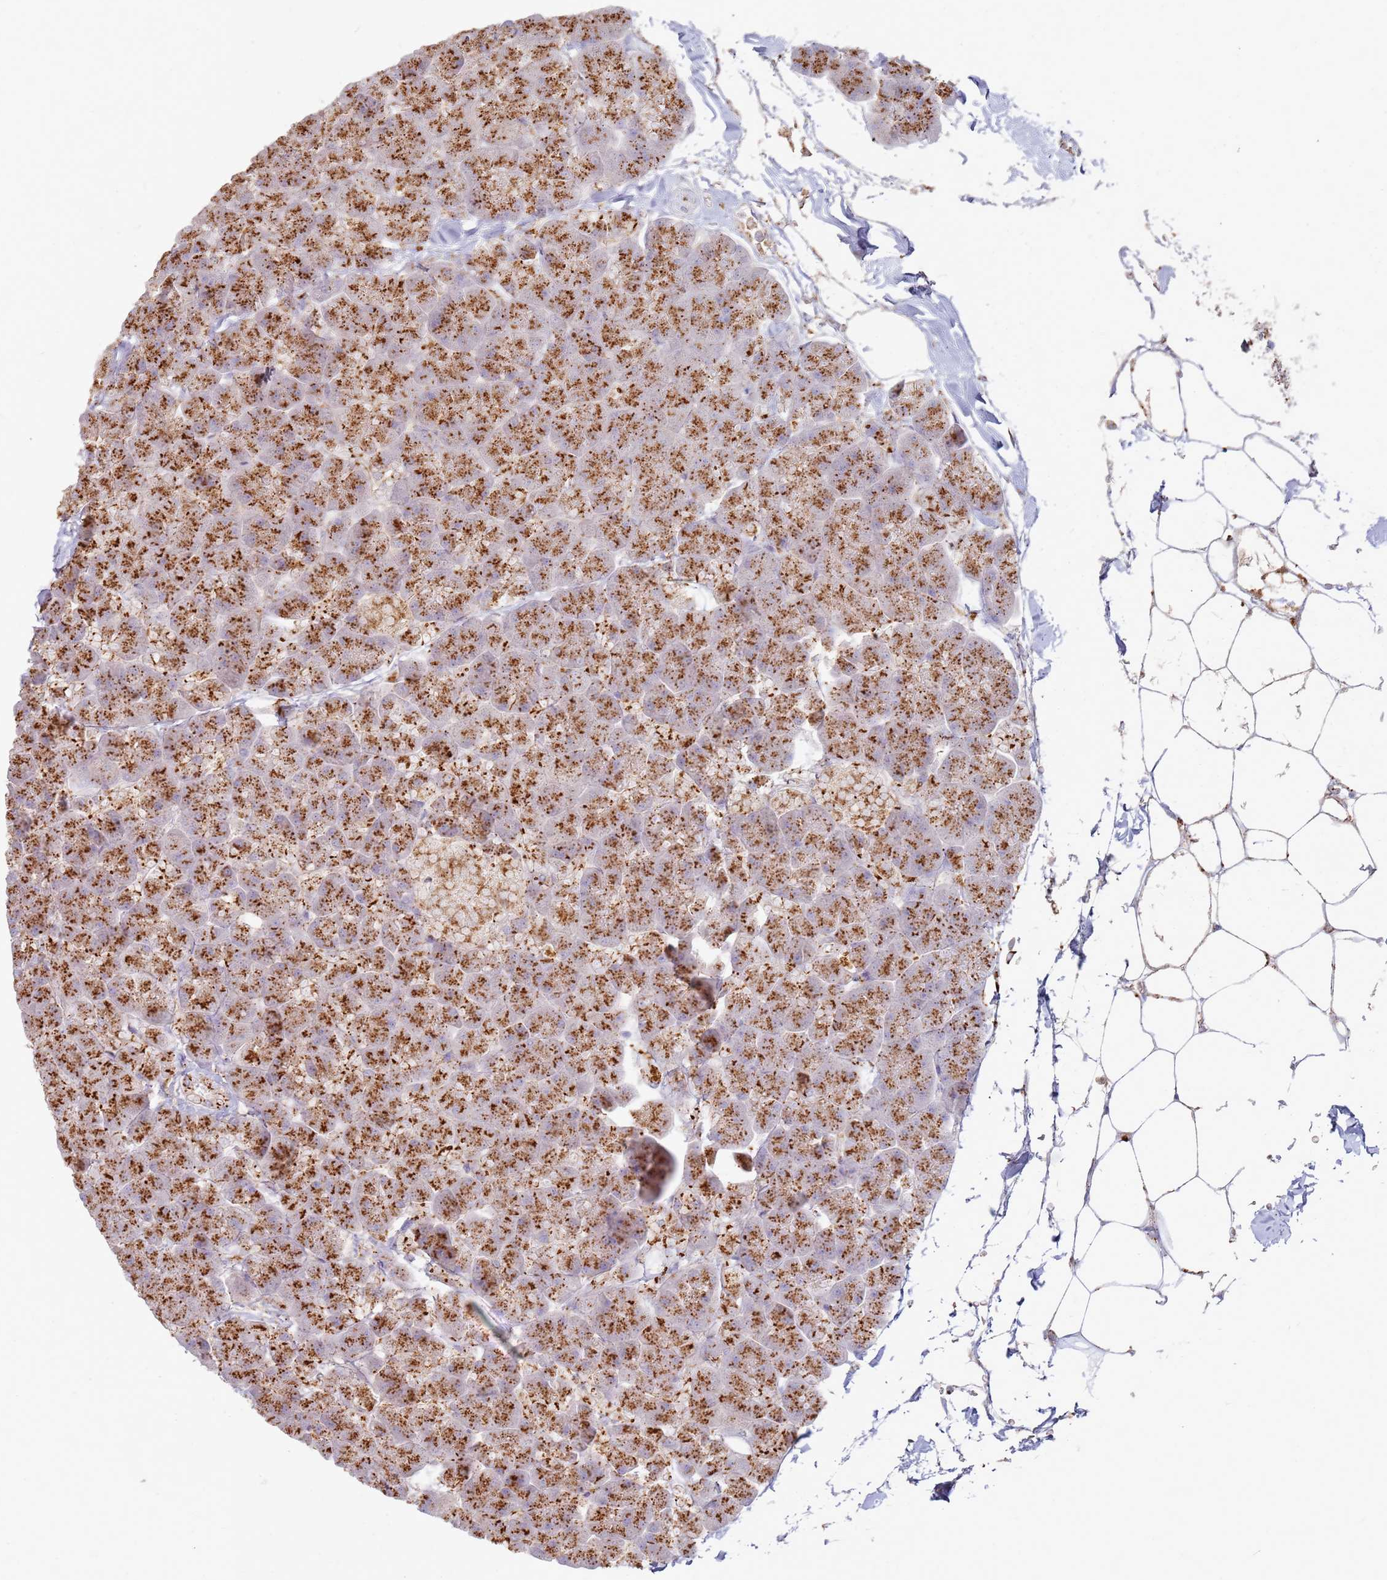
{"staining": {"intensity": "strong", "quantity": ">75%", "location": "cytoplasmic/membranous"}, "tissue": "pancreas", "cell_type": "Exocrine glandular cells", "image_type": "normal", "snomed": [{"axis": "morphology", "description": "Normal tissue, NOS"}, {"axis": "topography", "description": "Pancreas"}], "caption": "This is an image of immunohistochemistry staining of benign pancreas, which shows strong positivity in the cytoplasmic/membranous of exocrine glandular cells.", "gene": "TMEM229B", "patient": {"sex": "male", "age": 35}}